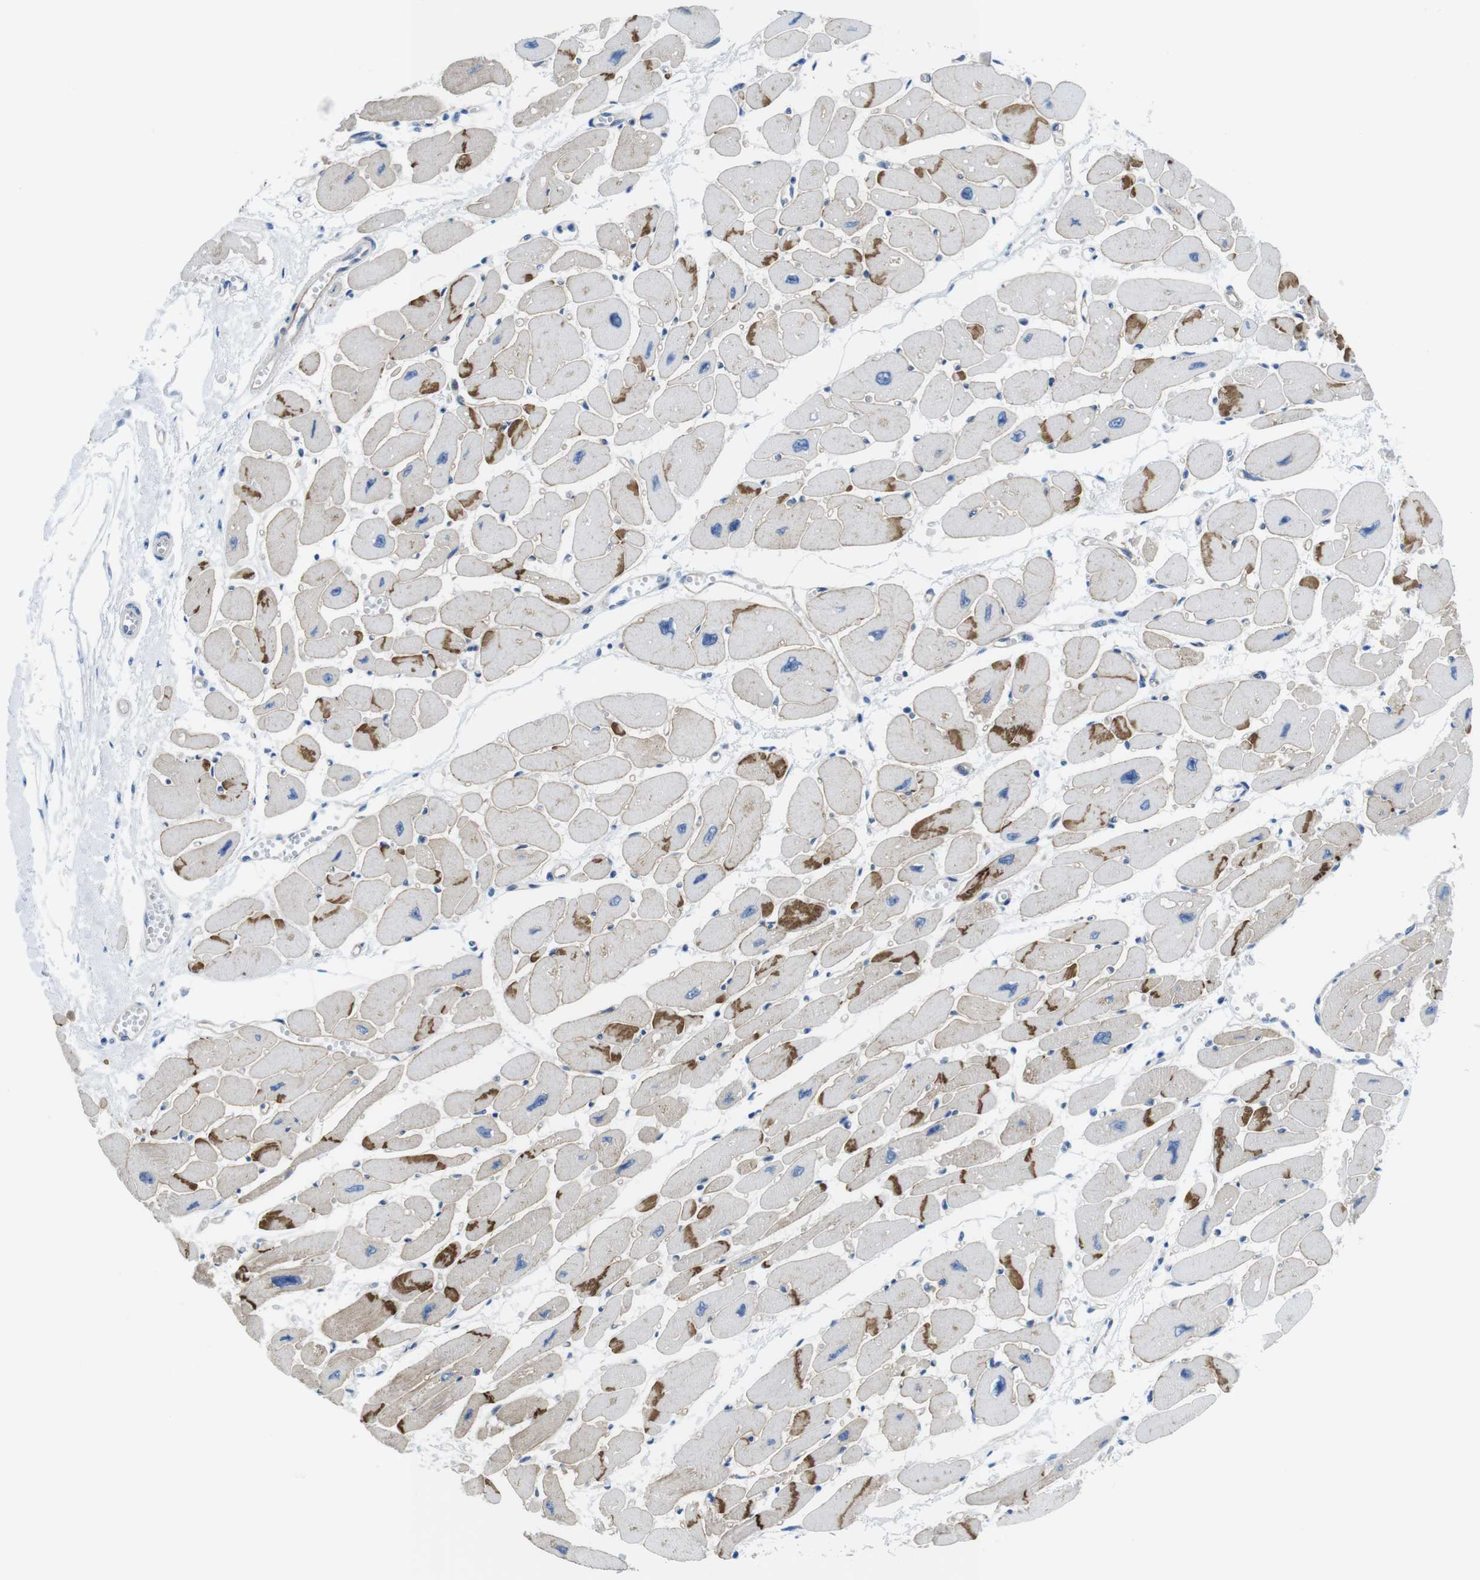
{"staining": {"intensity": "strong", "quantity": "25%-75%", "location": "cytoplasmic/membranous"}, "tissue": "heart muscle", "cell_type": "Cardiomyocytes", "image_type": "normal", "snomed": [{"axis": "morphology", "description": "Normal tissue, NOS"}, {"axis": "topography", "description": "Heart"}], "caption": "A histopathology image showing strong cytoplasmic/membranous expression in about 25%-75% of cardiomyocytes in normal heart muscle, as visualized by brown immunohistochemical staining.", "gene": "CDH8", "patient": {"sex": "female", "age": 54}}